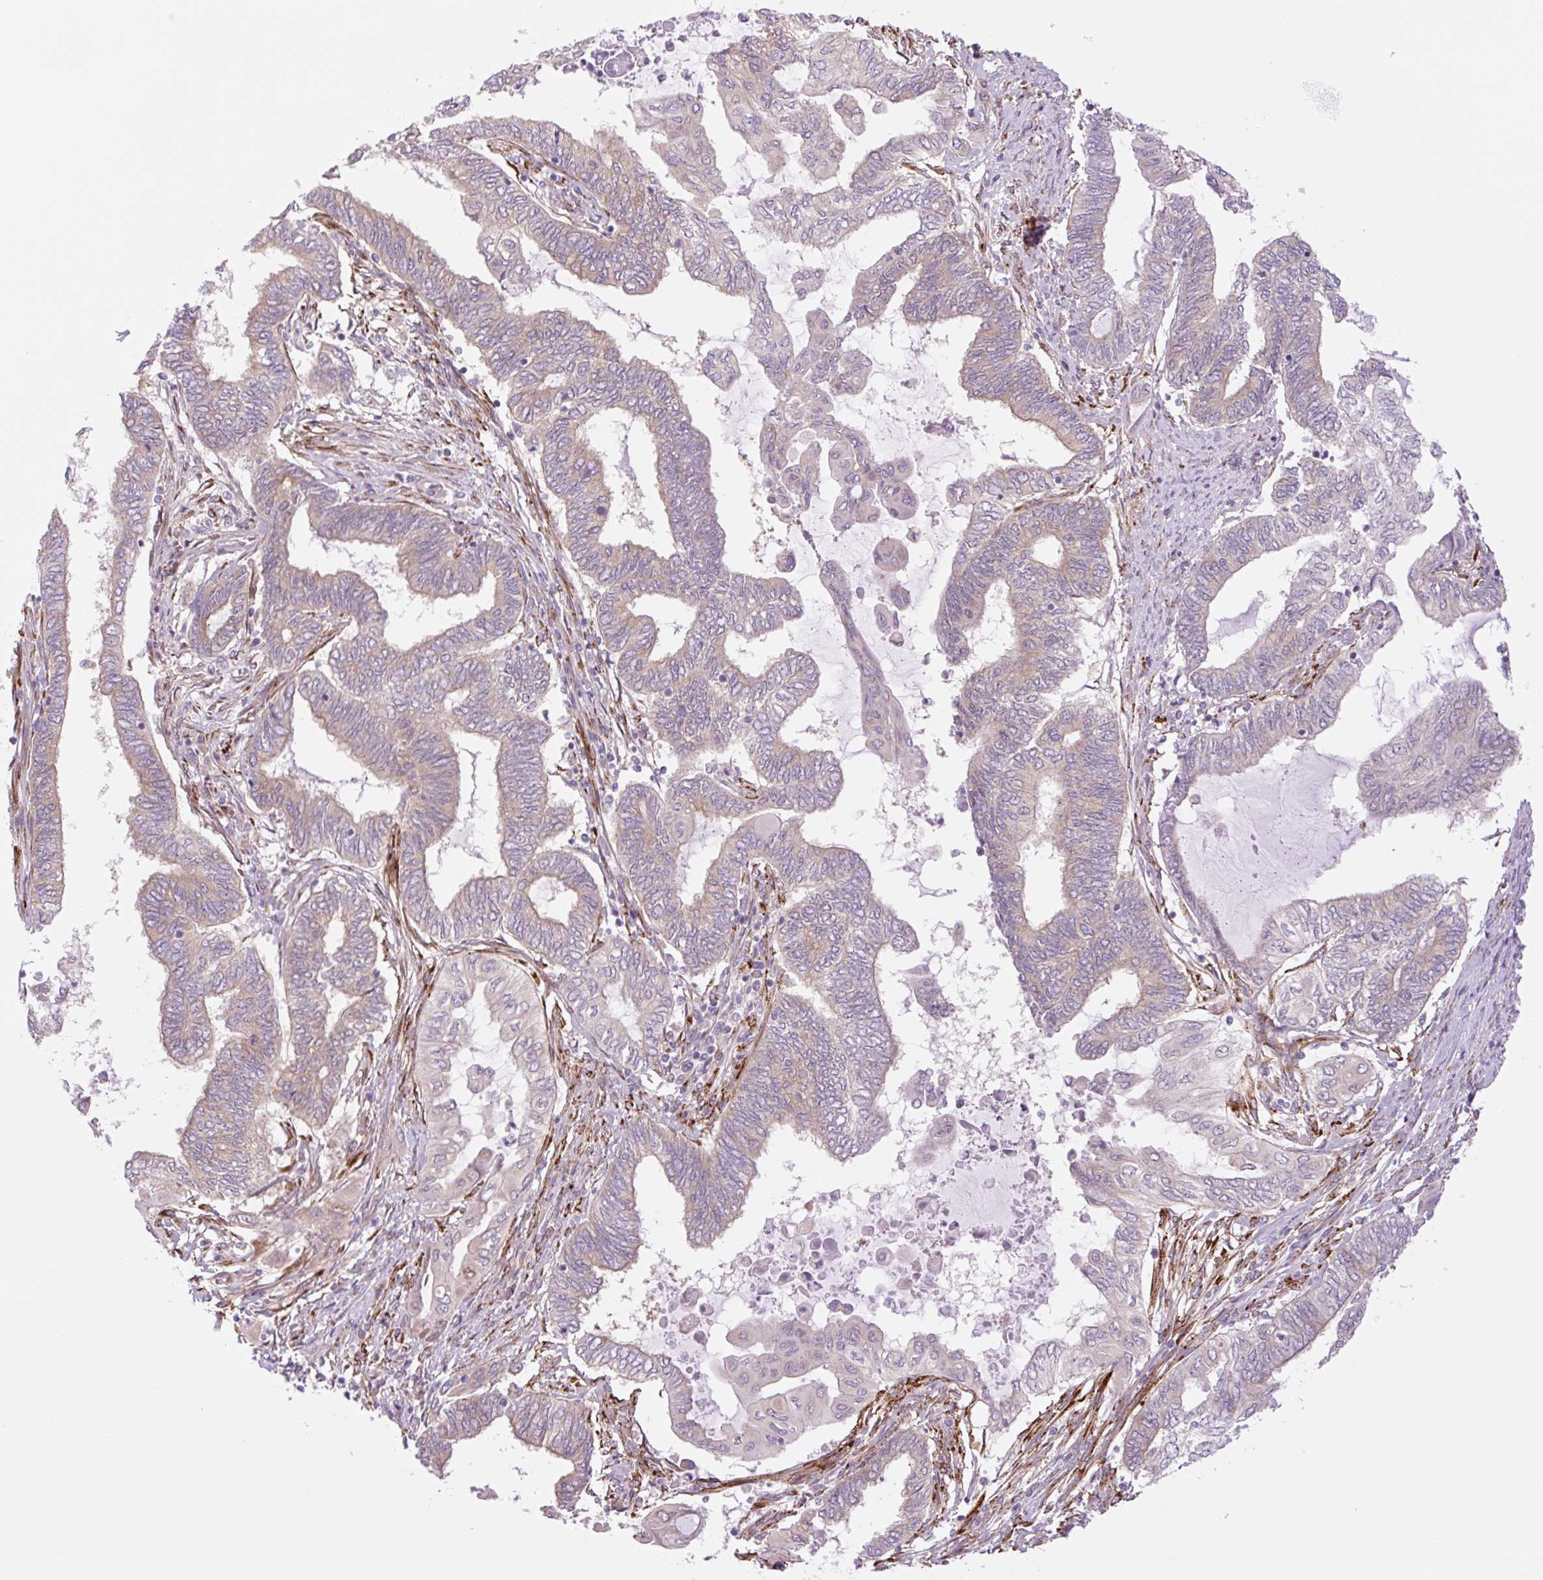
{"staining": {"intensity": "weak", "quantity": "25%-75%", "location": "cytoplasmic/membranous"}, "tissue": "endometrial cancer", "cell_type": "Tumor cells", "image_type": "cancer", "snomed": [{"axis": "morphology", "description": "Adenocarcinoma, NOS"}, {"axis": "topography", "description": "Uterus"}, {"axis": "topography", "description": "Endometrium"}], "caption": "Endometrial cancer tissue demonstrates weak cytoplasmic/membranous staining in about 25%-75% of tumor cells, visualized by immunohistochemistry.", "gene": "COL5A1", "patient": {"sex": "female", "age": 70}}